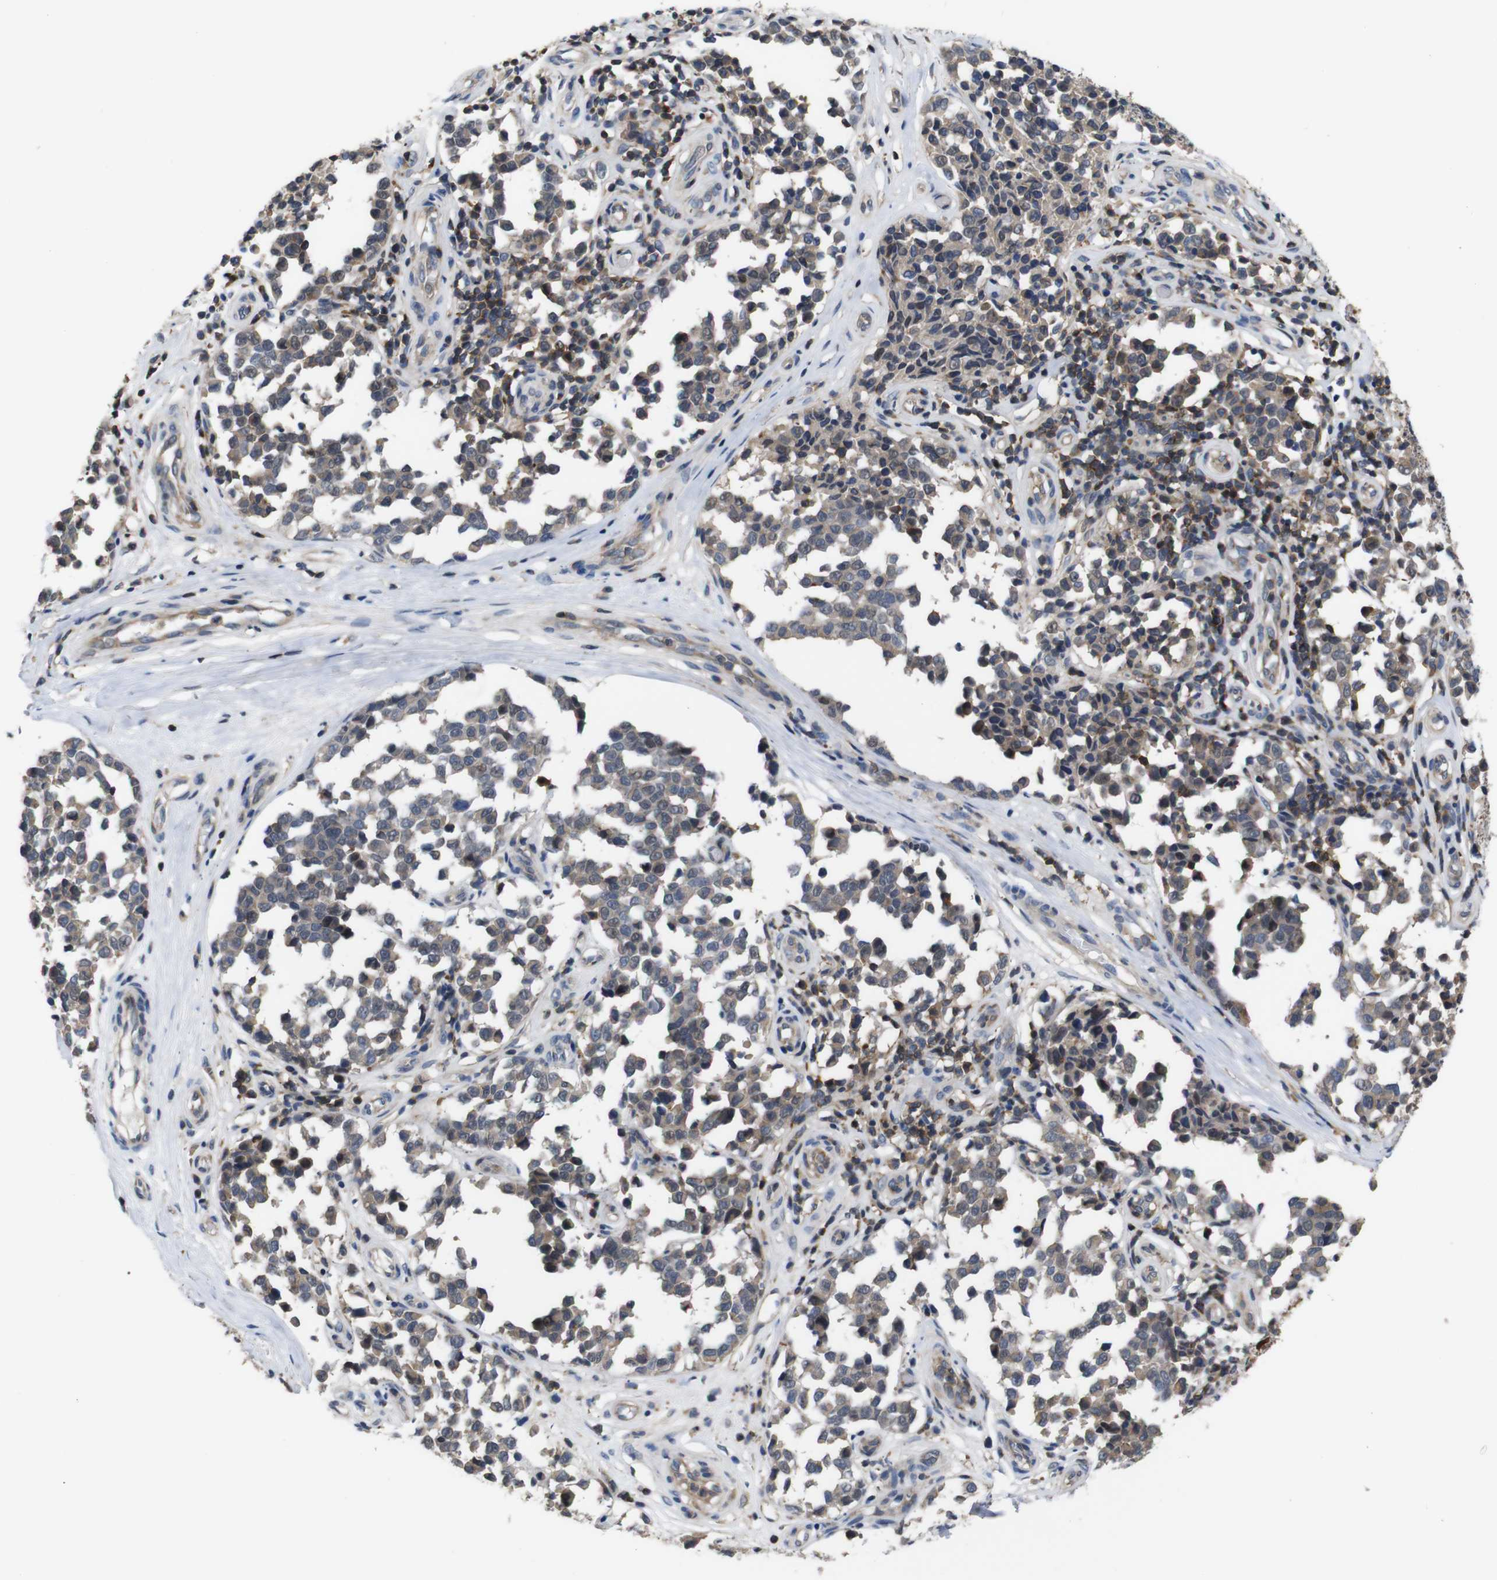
{"staining": {"intensity": "weak", "quantity": "<25%", "location": "cytoplasmic/membranous"}, "tissue": "melanoma", "cell_type": "Tumor cells", "image_type": "cancer", "snomed": [{"axis": "morphology", "description": "Malignant melanoma, NOS"}, {"axis": "topography", "description": "Skin"}], "caption": "A high-resolution image shows immunohistochemistry (IHC) staining of melanoma, which shows no significant positivity in tumor cells. (Immunohistochemistry (ihc), brightfield microscopy, high magnification).", "gene": "BRWD3", "patient": {"sex": "female", "age": 64}}